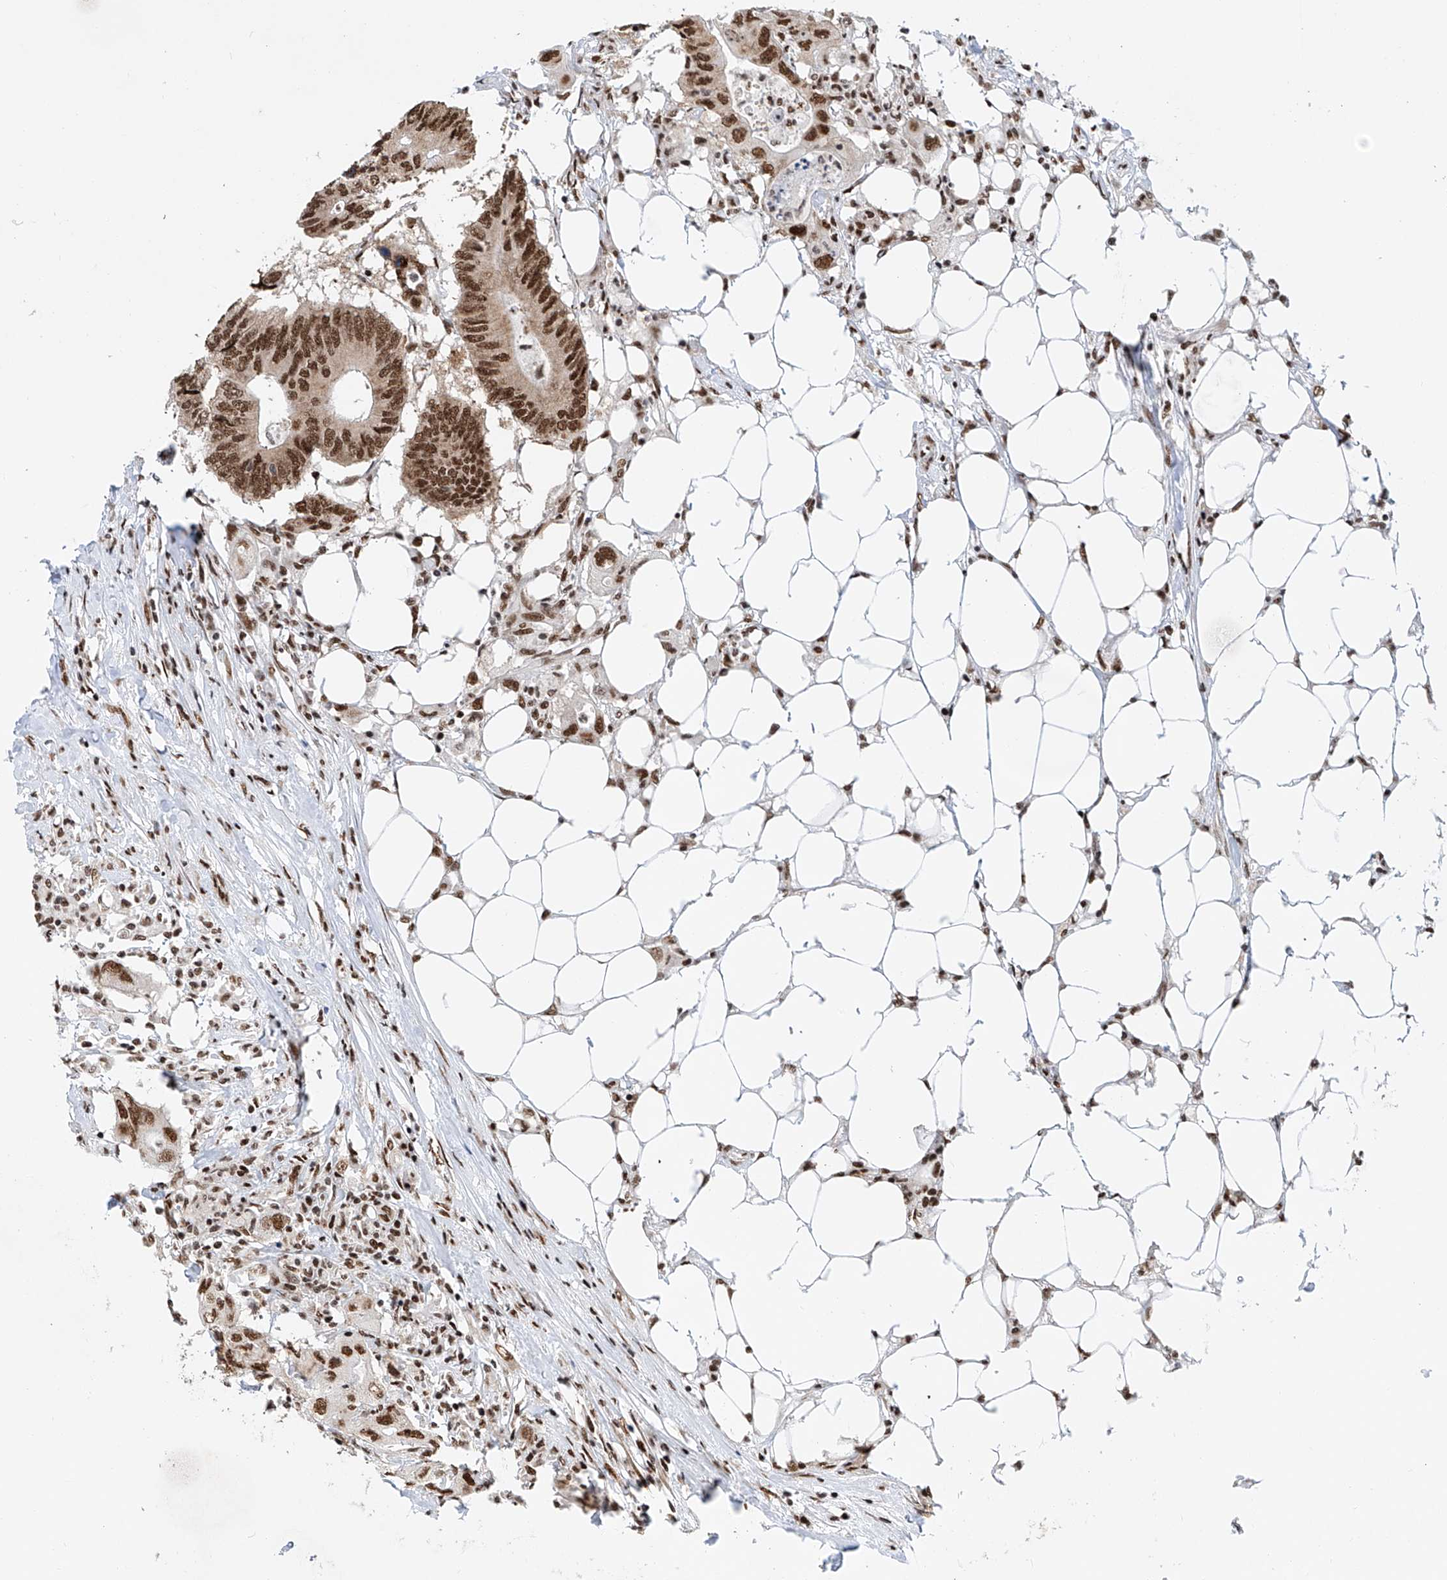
{"staining": {"intensity": "strong", "quantity": ">75%", "location": "nuclear"}, "tissue": "colorectal cancer", "cell_type": "Tumor cells", "image_type": "cancer", "snomed": [{"axis": "morphology", "description": "Adenocarcinoma, NOS"}, {"axis": "topography", "description": "Colon"}], "caption": "Protein staining of colorectal cancer (adenocarcinoma) tissue demonstrates strong nuclear positivity in approximately >75% of tumor cells.", "gene": "SRSF6", "patient": {"sex": "male", "age": 71}}